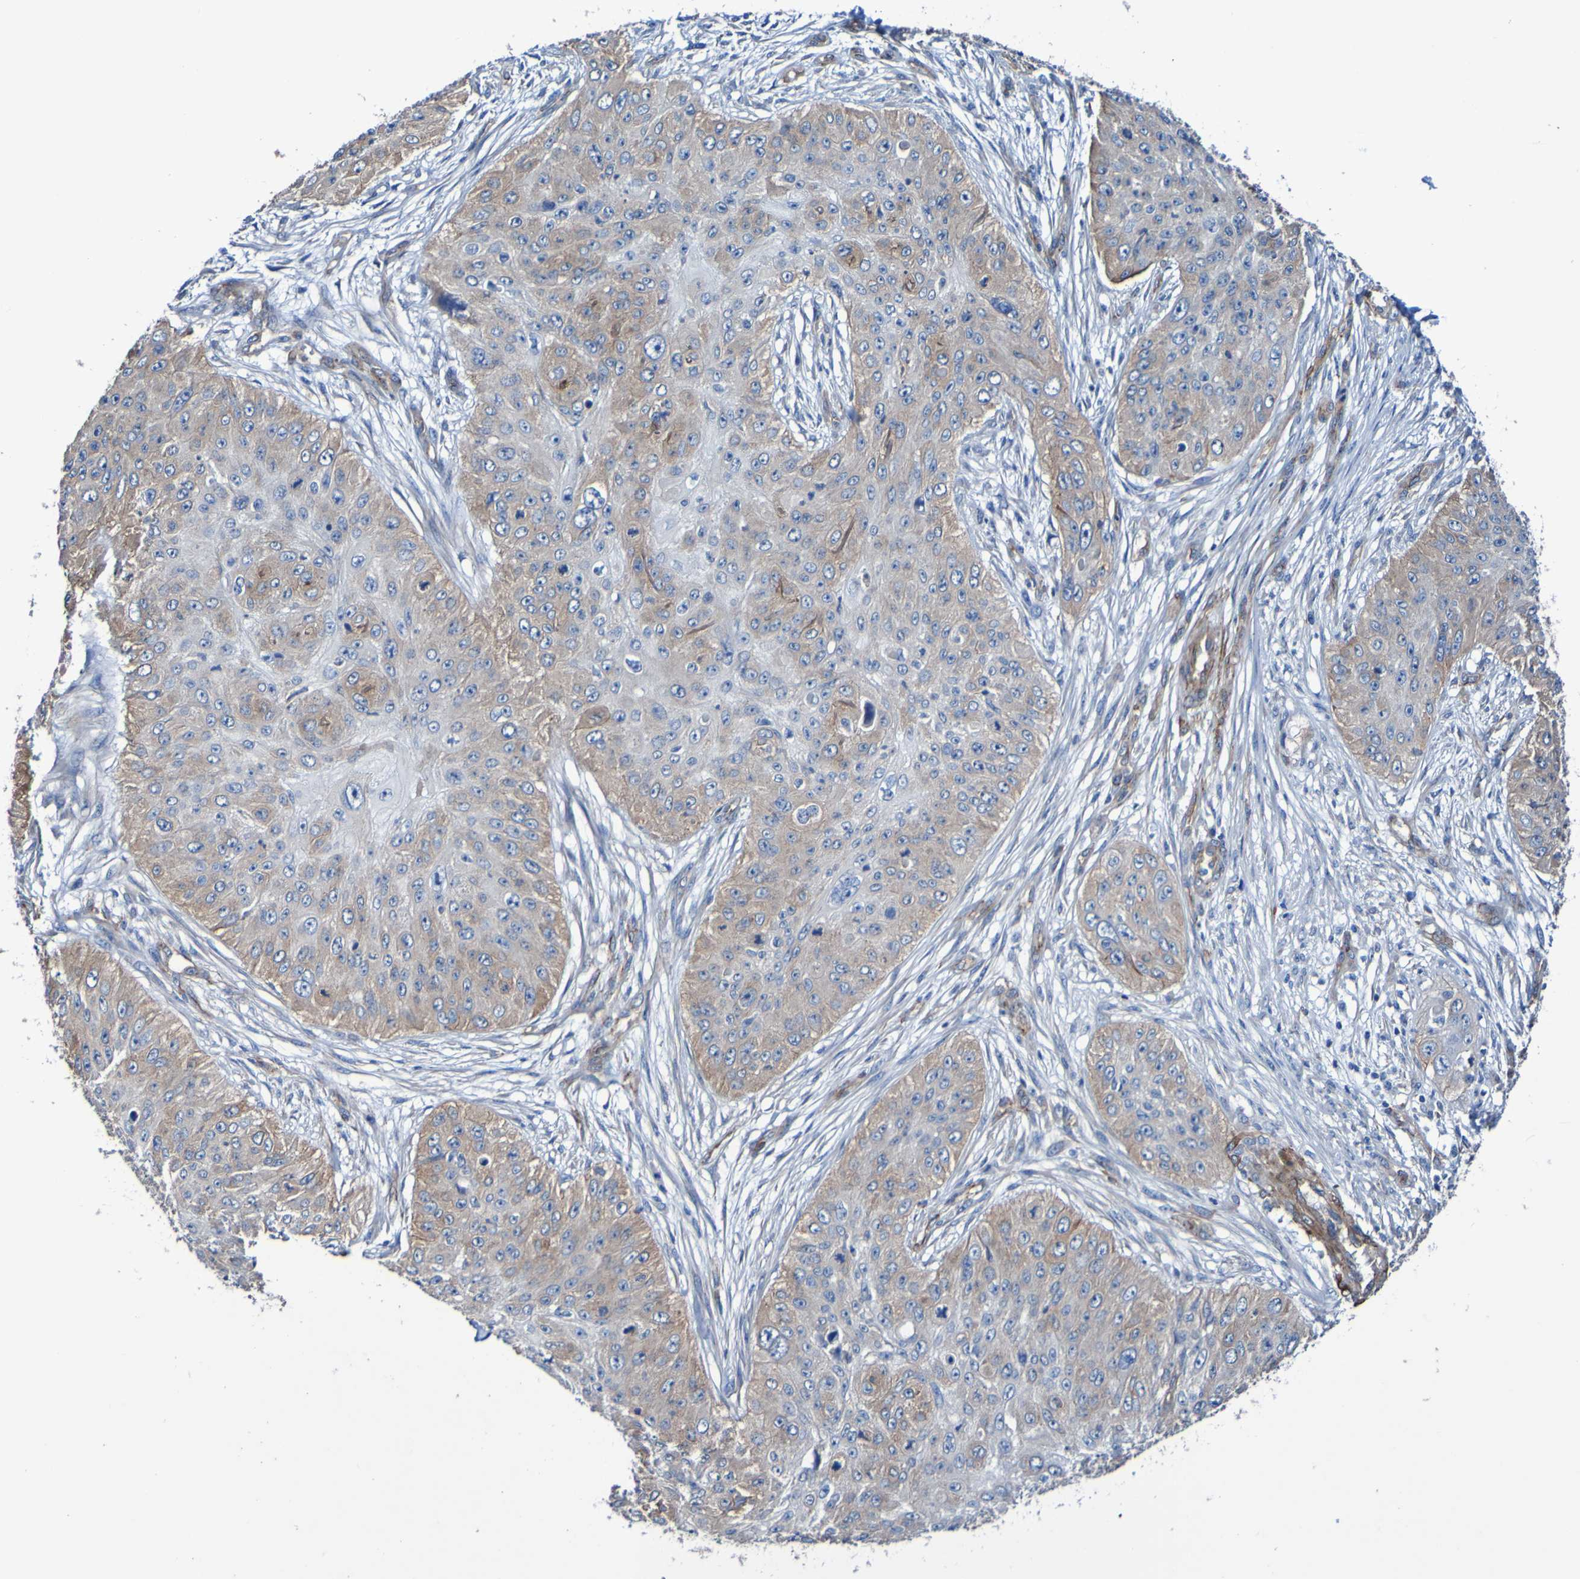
{"staining": {"intensity": "weak", "quantity": "25%-75%", "location": "cytoplasmic/membranous"}, "tissue": "skin cancer", "cell_type": "Tumor cells", "image_type": "cancer", "snomed": [{"axis": "morphology", "description": "Squamous cell carcinoma, NOS"}, {"axis": "topography", "description": "Skin"}], "caption": "Skin cancer (squamous cell carcinoma) stained with a brown dye demonstrates weak cytoplasmic/membranous positive staining in about 25%-75% of tumor cells.", "gene": "ELMOD3", "patient": {"sex": "female", "age": 80}}